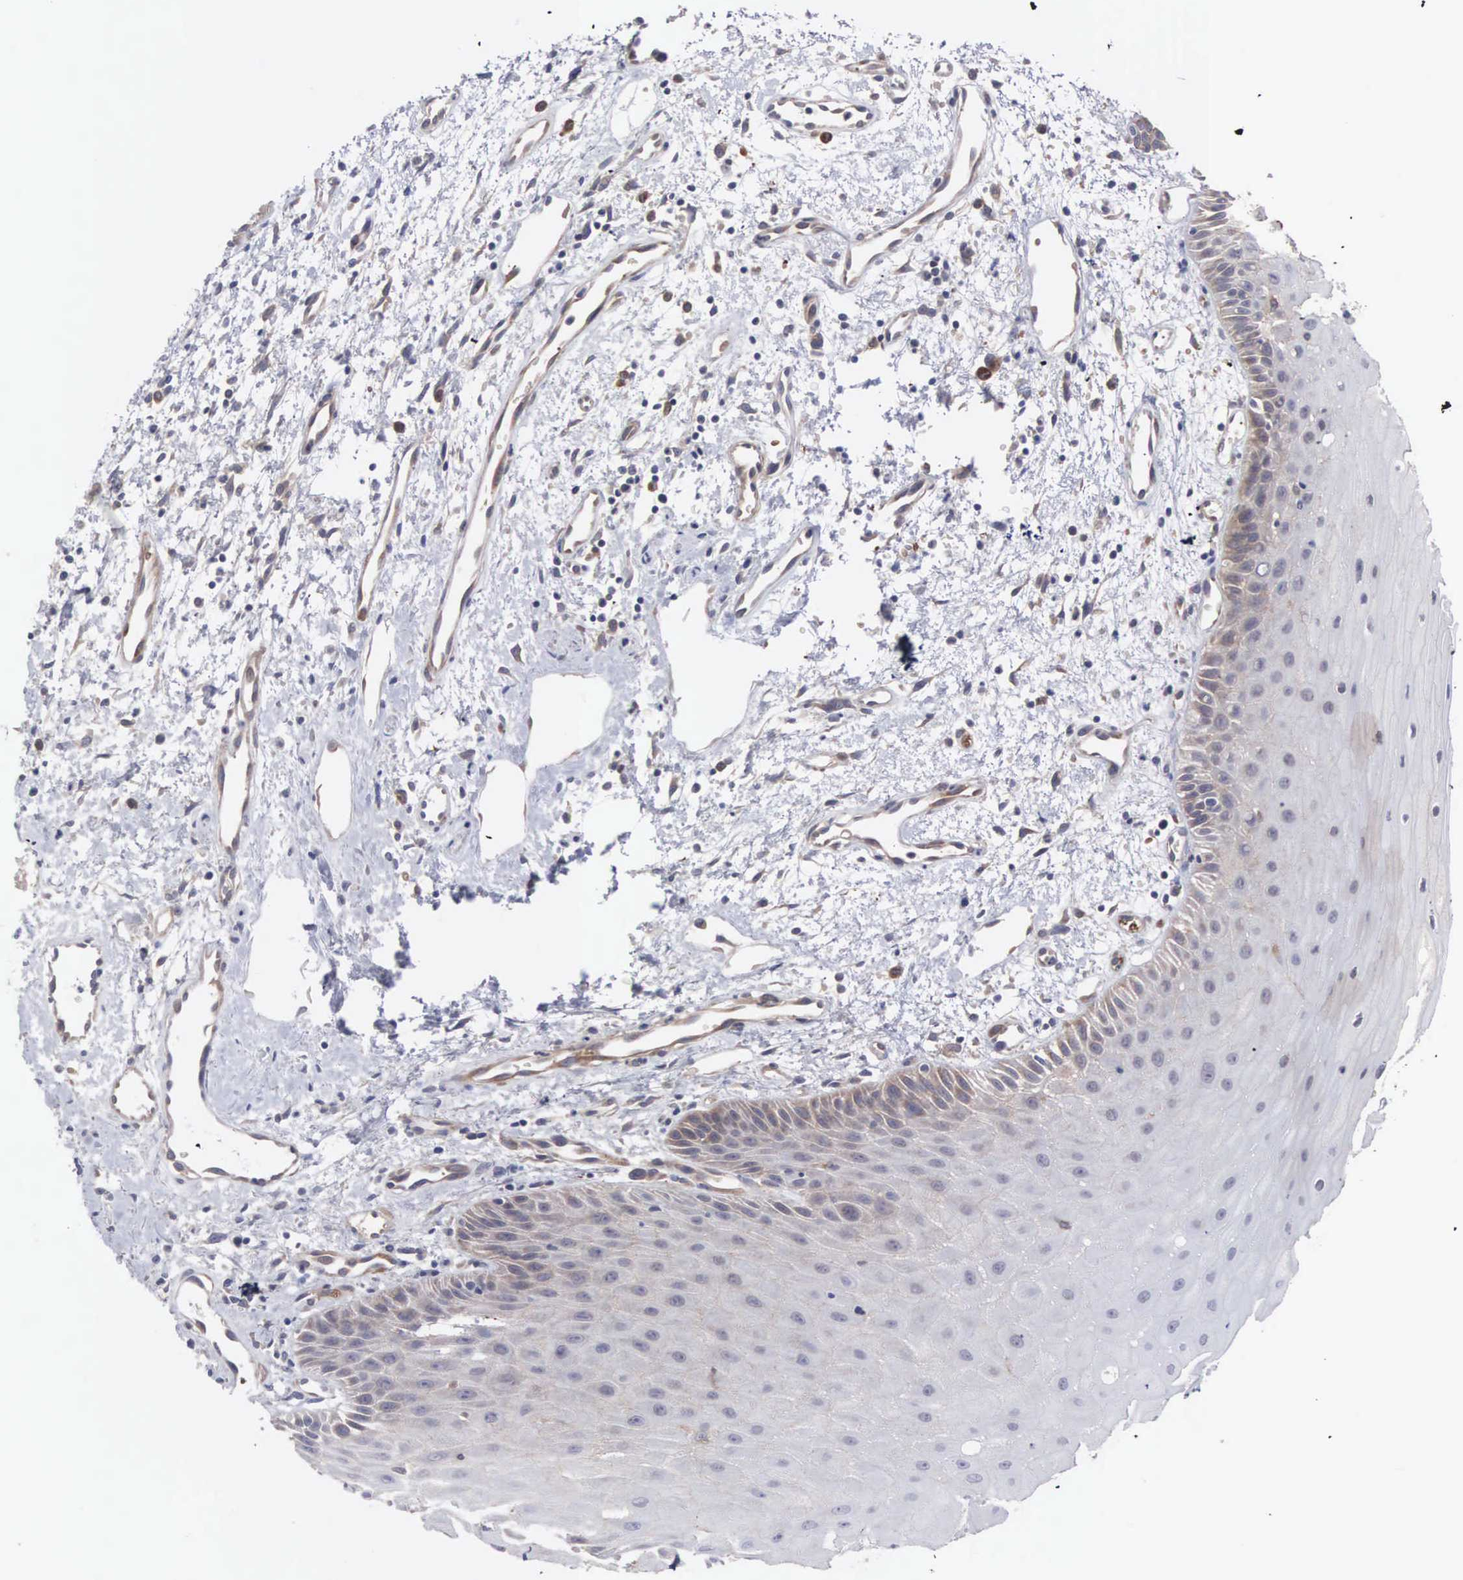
{"staining": {"intensity": "weak", "quantity": "25%-75%", "location": "cytoplasmic/membranous"}, "tissue": "oral mucosa", "cell_type": "Squamous epithelial cells", "image_type": "normal", "snomed": [{"axis": "morphology", "description": "Normal tissue, NOS"}, {"axis": "topography", "description": "Oral tissue"}], "caption": "The histopathology image shows immunohistochemical staining of benign oral mucosa. There is weak cytoplasmic/membranous expression is seen in about 25%-75% of squamous epithelial cells.", "gene": "INF2", "patient": {"sex": "male", "age": 54}}